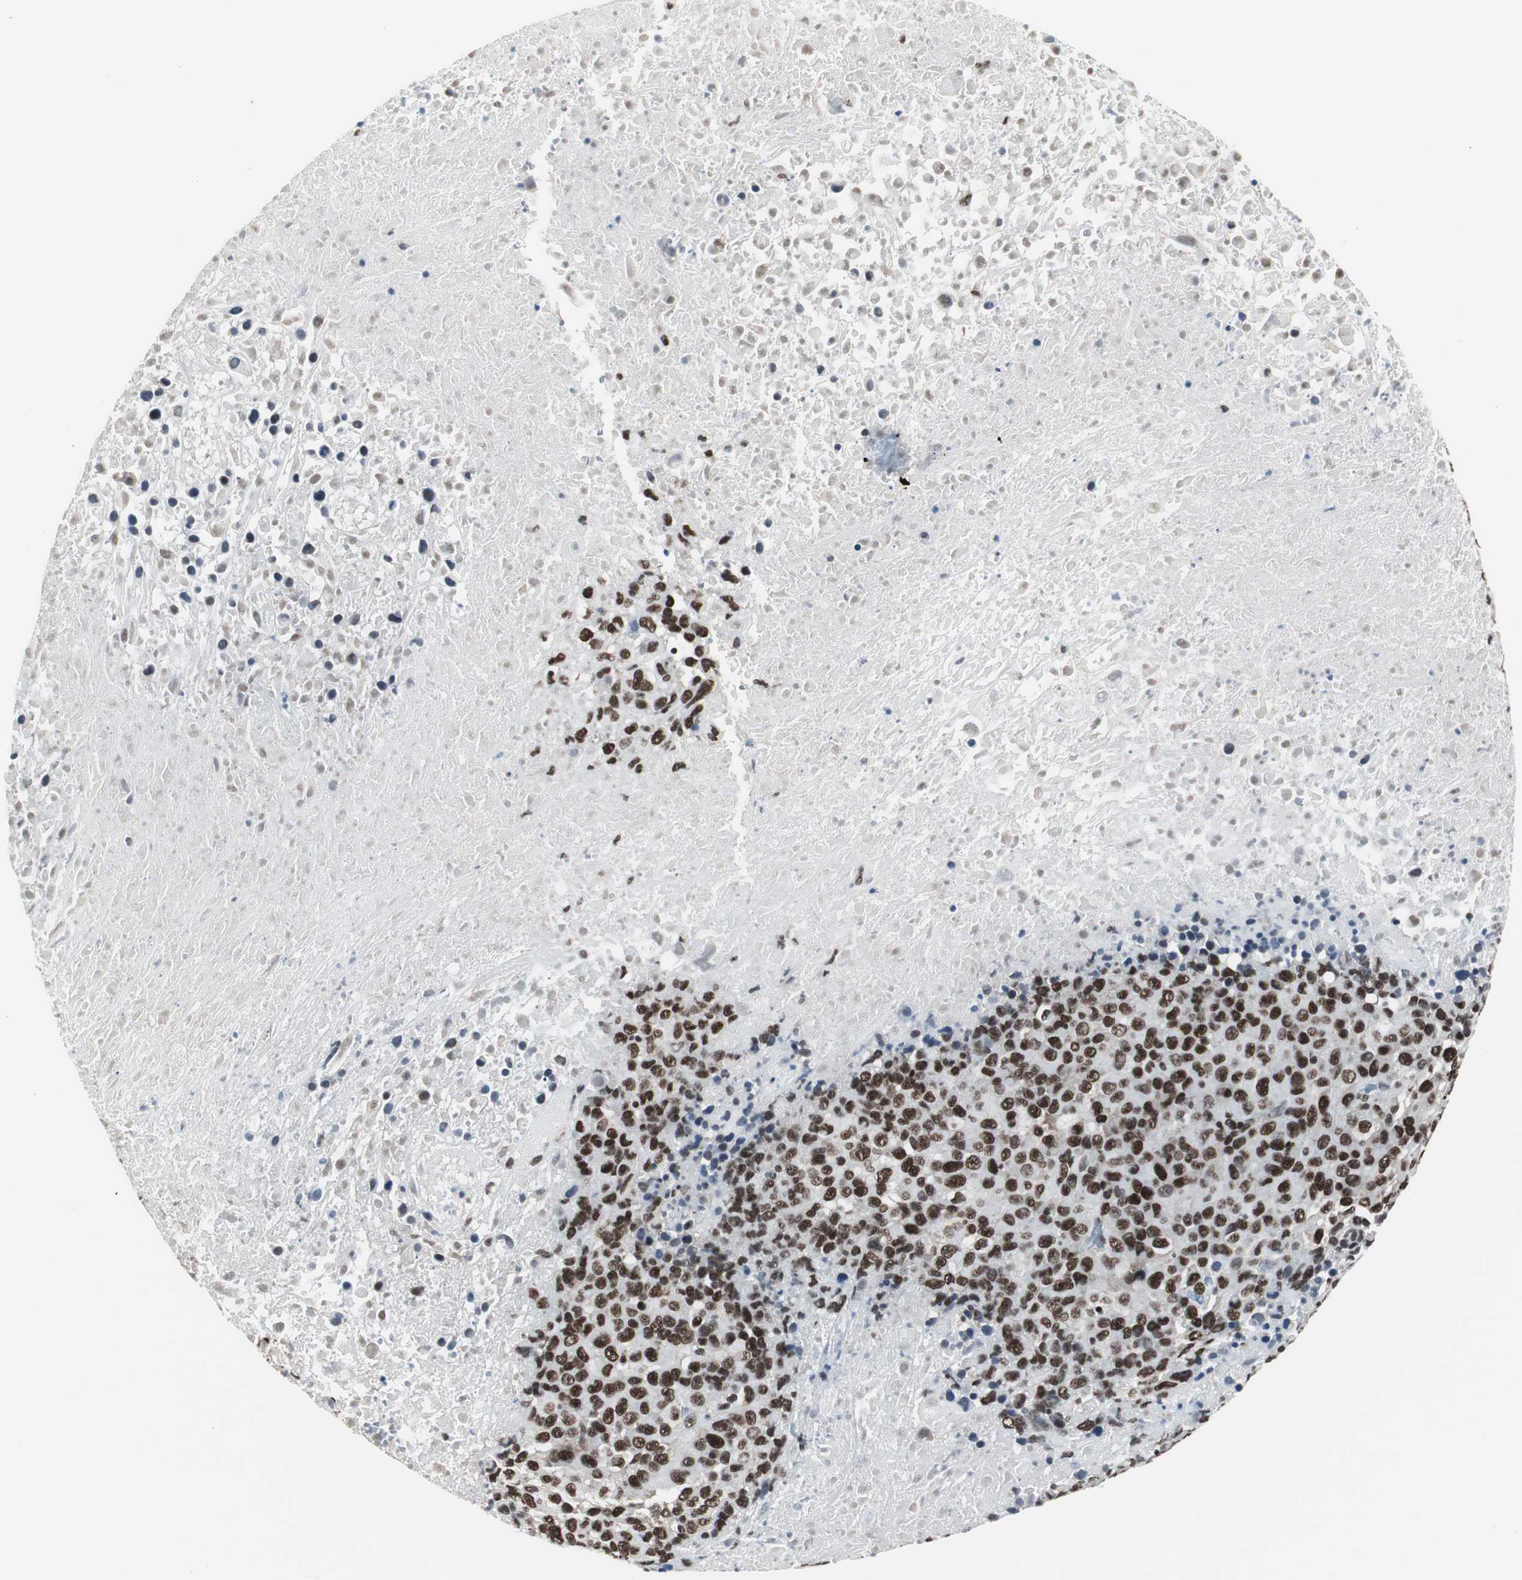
{"staining": {"intensity": "strong", "quantity": ">75%", "location": "nuclear"}, "tissue": "melanoma", "cell_type": "Tumor cells", "image_type": "cancer", "snomed": [{"axis": "morphology", "description": "Malignant melanoma, Metastatic site"}, {"axis": "topography", "description": "Cerebral cortex"}], "caption": "Brown immunohistochemical staining in malignant melanoma (metastatic site) exhibits strong nuclear positivity in about >75% of tumor cells.", "gene": "RAD9A", "patient": {"sex": "female", "age": 52}}